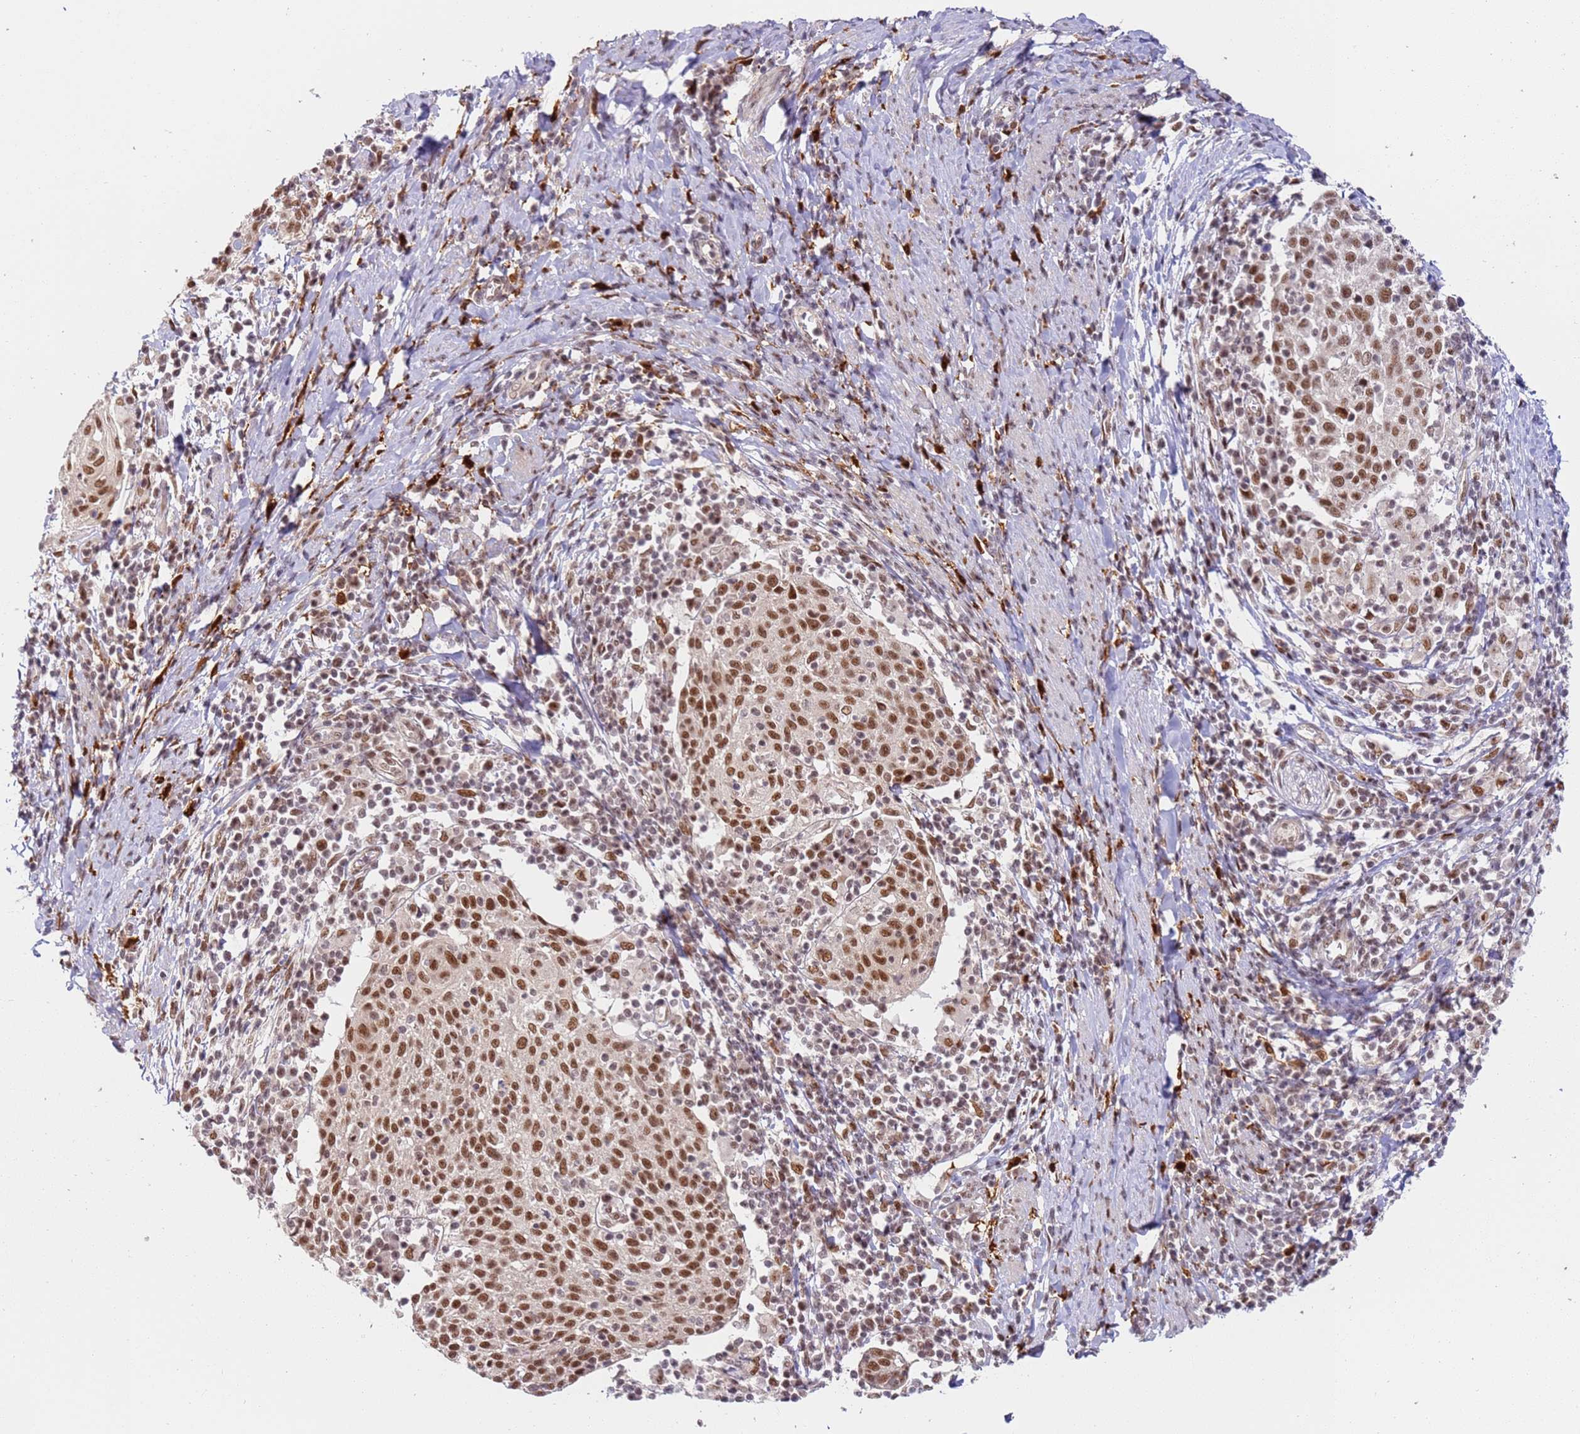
{"staining": {"intensity": "moderate", "quantity": ">75%", "location": "nuclear"}, "tissue": "cervical cancer", "cell_type": "Tumor cells", "image_type": "cancer", "snomed": [{"axis": "morphology", "description": "Squamous cell carcinoma, NOS"}, {"axis": "topography", "description": "Cervix"}], "caption": "Protein staining of cervical cancer tissue displays moderate nuclear staining in about >75% of tumor cells.", "gene": "LGALSL", "patient": {"sex": "female", "age": 52}}